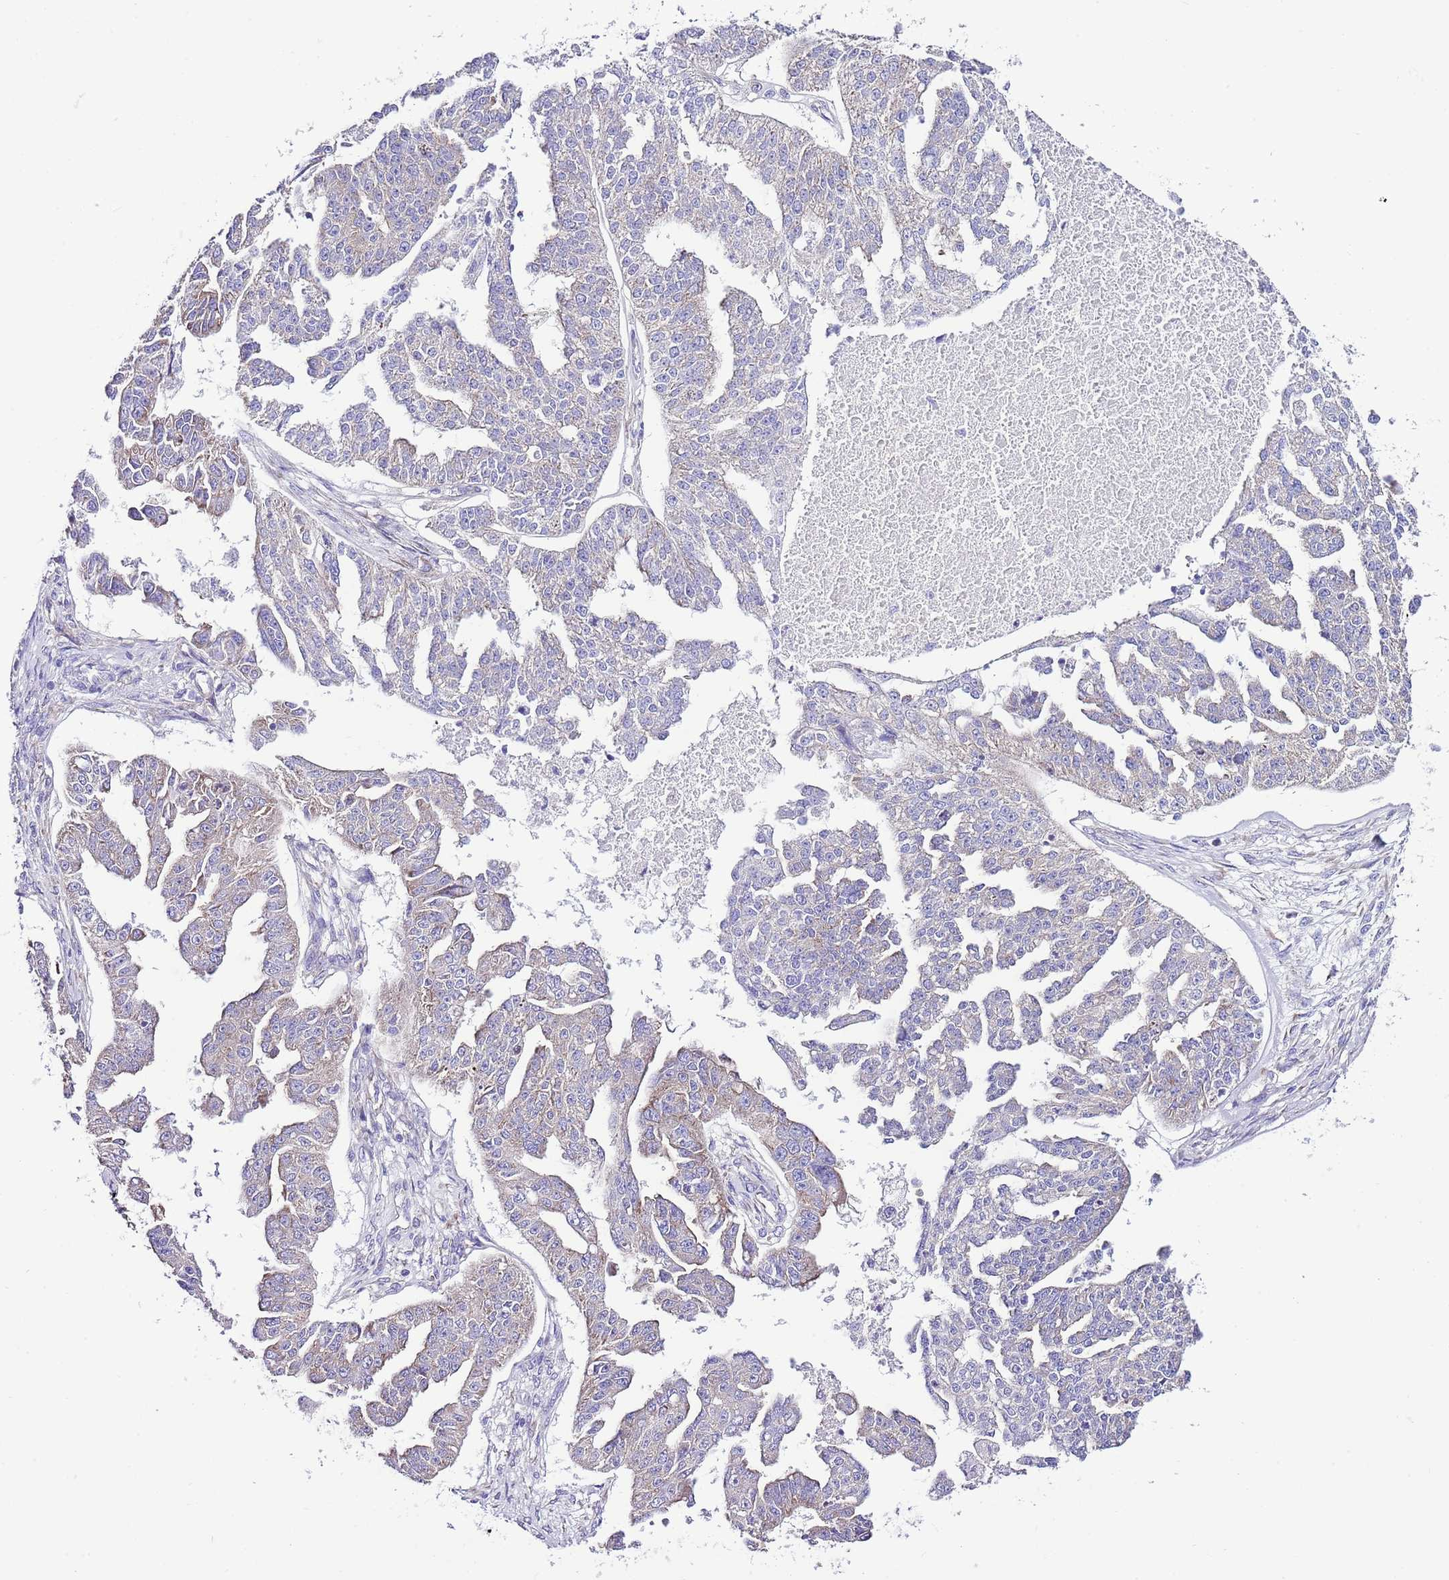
{"staining": {"intensity": "weak", "quantity": "<25%", "location": "cytoplasmic/membranous"}, "tissue": "ovarian cancer", "cell_type": "Tumor cells", "image_type": "cancer", "snomed": [{"axis": "morphology", "description": "Cystadenocarcinoma, serous, NOS"}, {"axis": "topography", "description": "Ovary"}], "caption": "There is no significant staining in tumor cells of ovarian cancer. Nuclei are stained in blue.", "gene": "RPS10", "patient": {"sex": "female", "age": 58}}